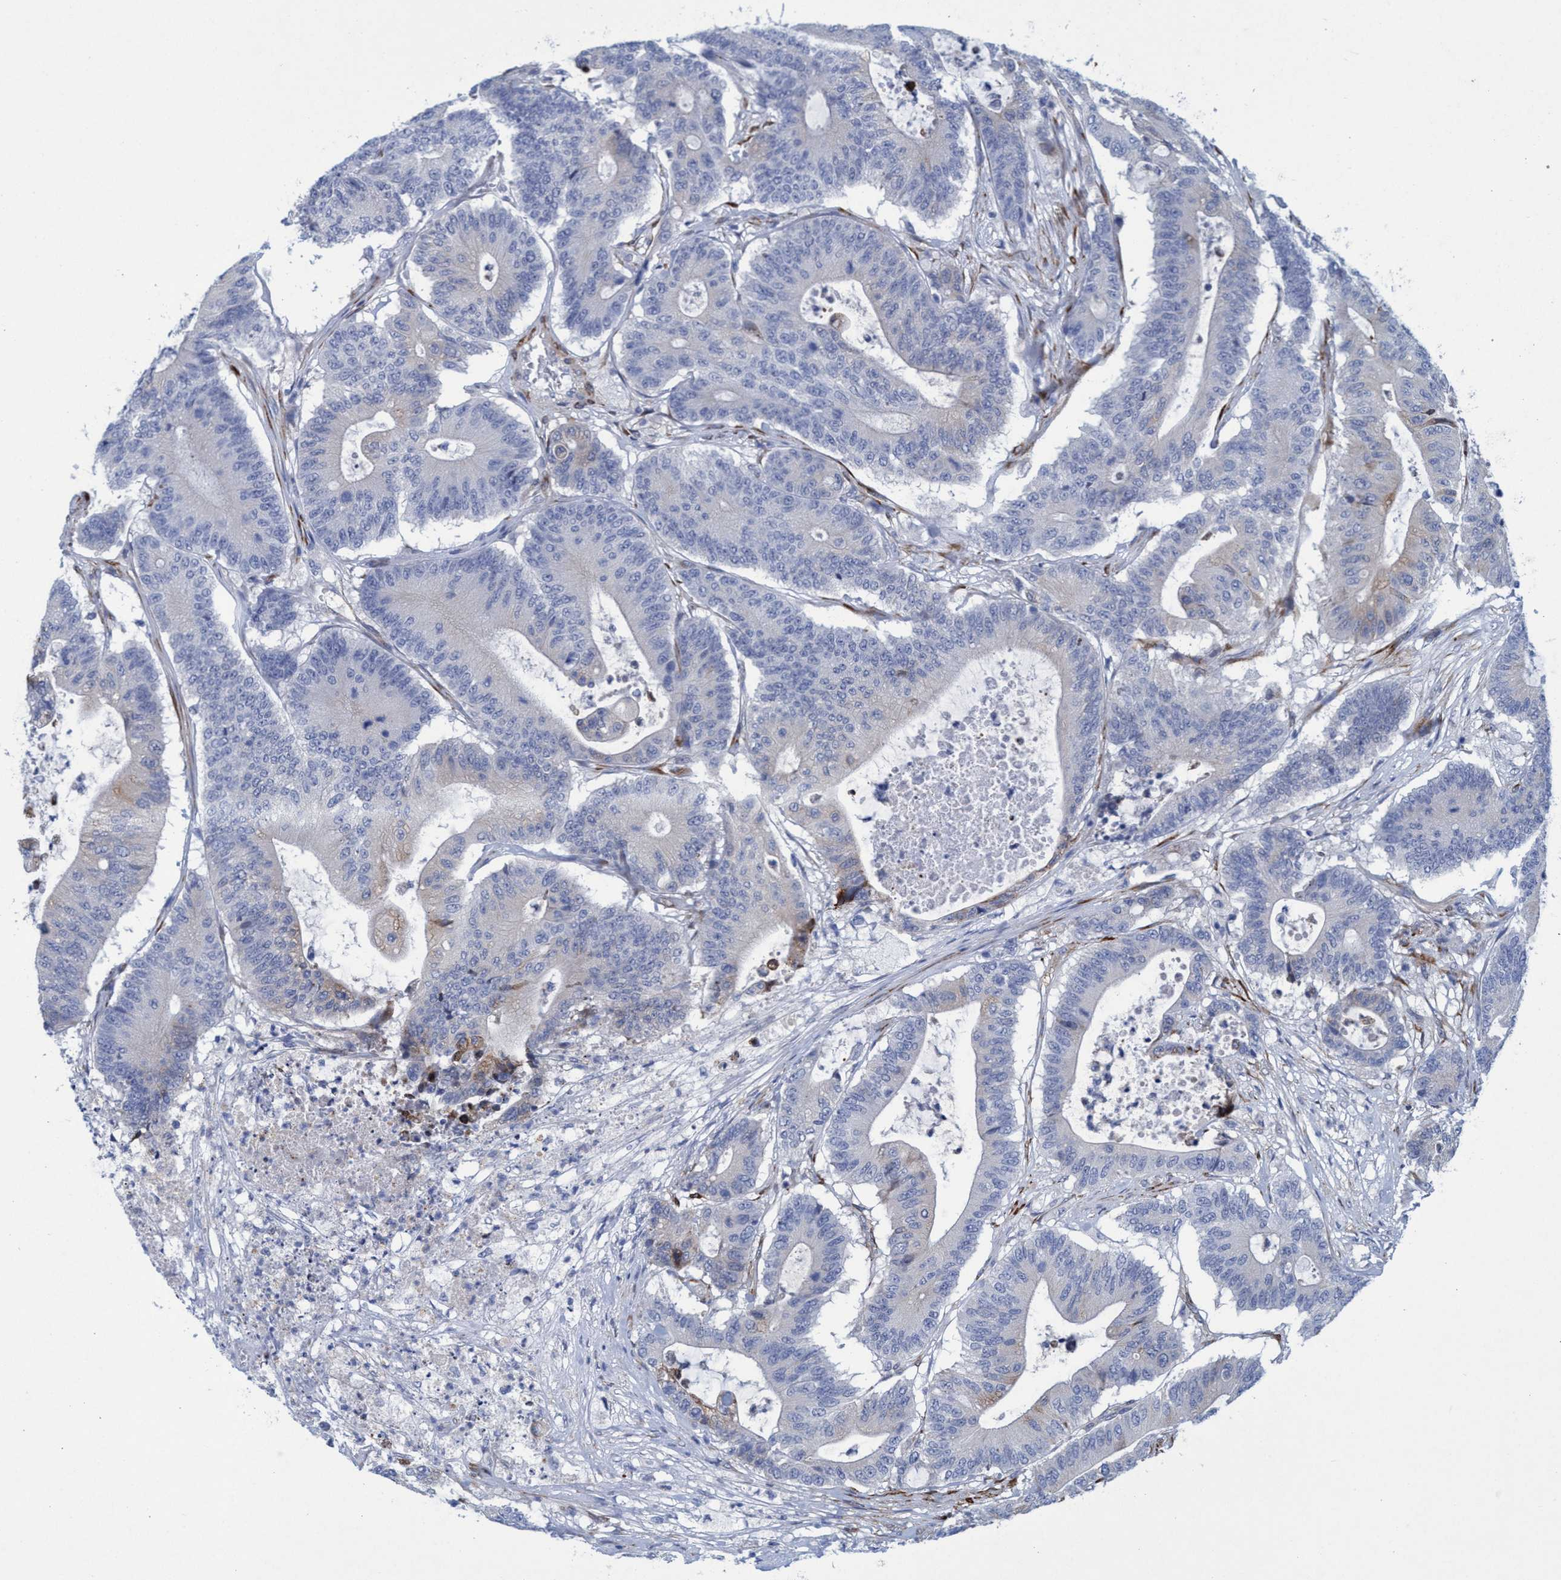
{"staining": {"intensity": "negative", "quantity": "none", "location": "none"}, "tissue": "colorectal cancer", "cell_type": "Tumor cells", "image_type": "cancer", "snomed": [{"axis": "morphology", "description": "Adenocarcinoma, NOS"}, {"axis": "topography", "description": "Colon"}], "caption": "Immunohistochemistry image of colorectal adenocarcinoma stained for a protein (brown), which reveals no staining in tumor cells. (Immunohistochemistry (ihc), brightfield microscopy, high magnification).", "gene": "SLC43A2", "patient": {"sex": "female", "age": 84}}